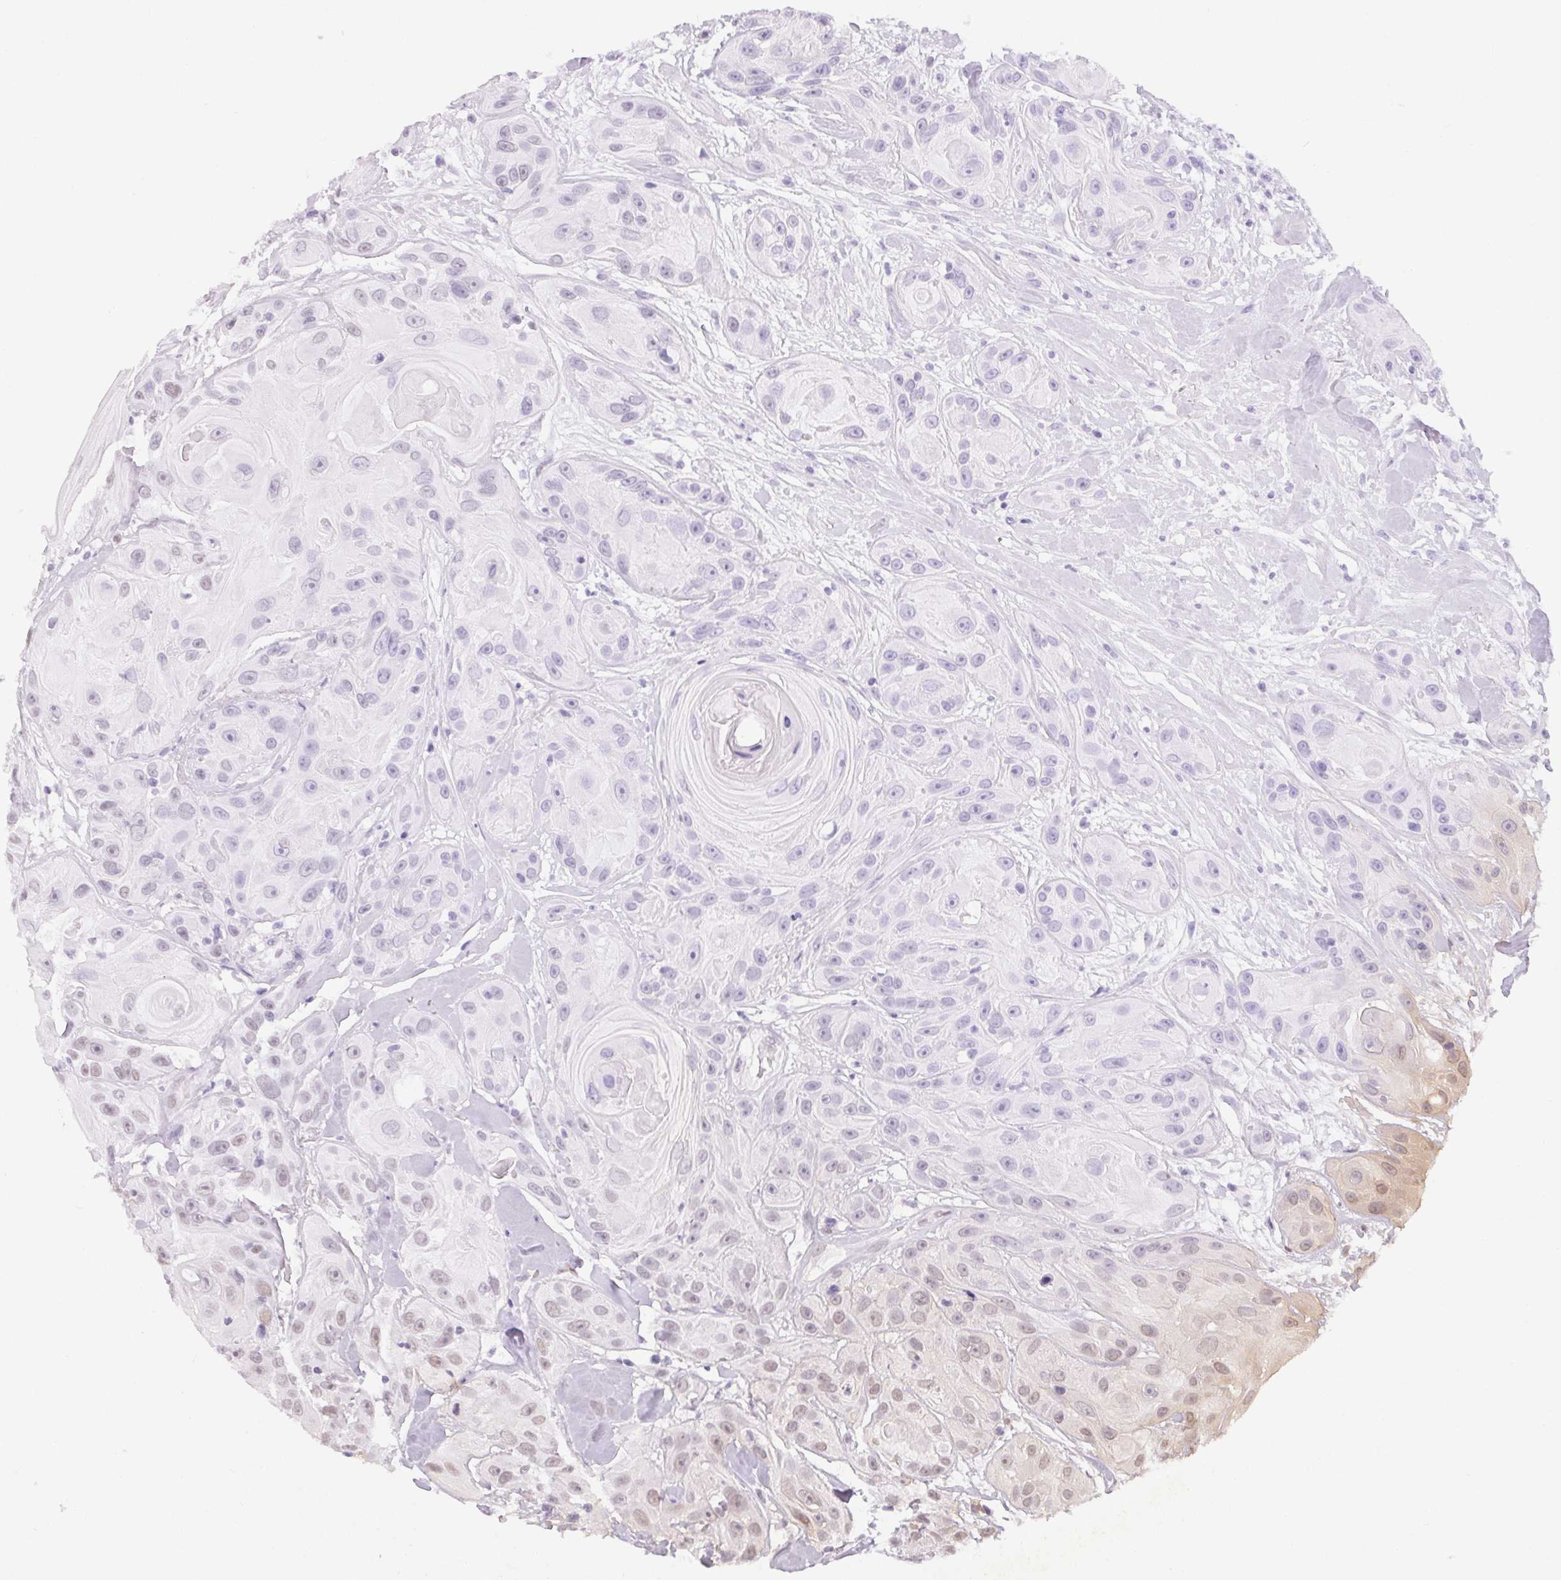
{"staining": {"intensity": "strong", "quantity": "25%-75%", "location": "nuclear"}, "tissue": "head and neck cancer", "cell_type": "Tumor cells", "image_type": "cancer", "snomed": [{"axis": "morphology", "description": "Squamous cell carcinoma, NOS"}, {"axis": "topography", "description": "Oral tissue"}, {"axis": "topography", "description": "Head-Neck"}], "caption": "Squamous cell carcinoma (head and neck) was stained to show a protein in brown. There is high levels of strong nuclear positivity in about 25%-75% of tumor cells. The protein of interest is shown in brown color, while the nuclei are stained blue.", "gene": "ZNF80", "patient": {"sex": "male", "age": 77}}